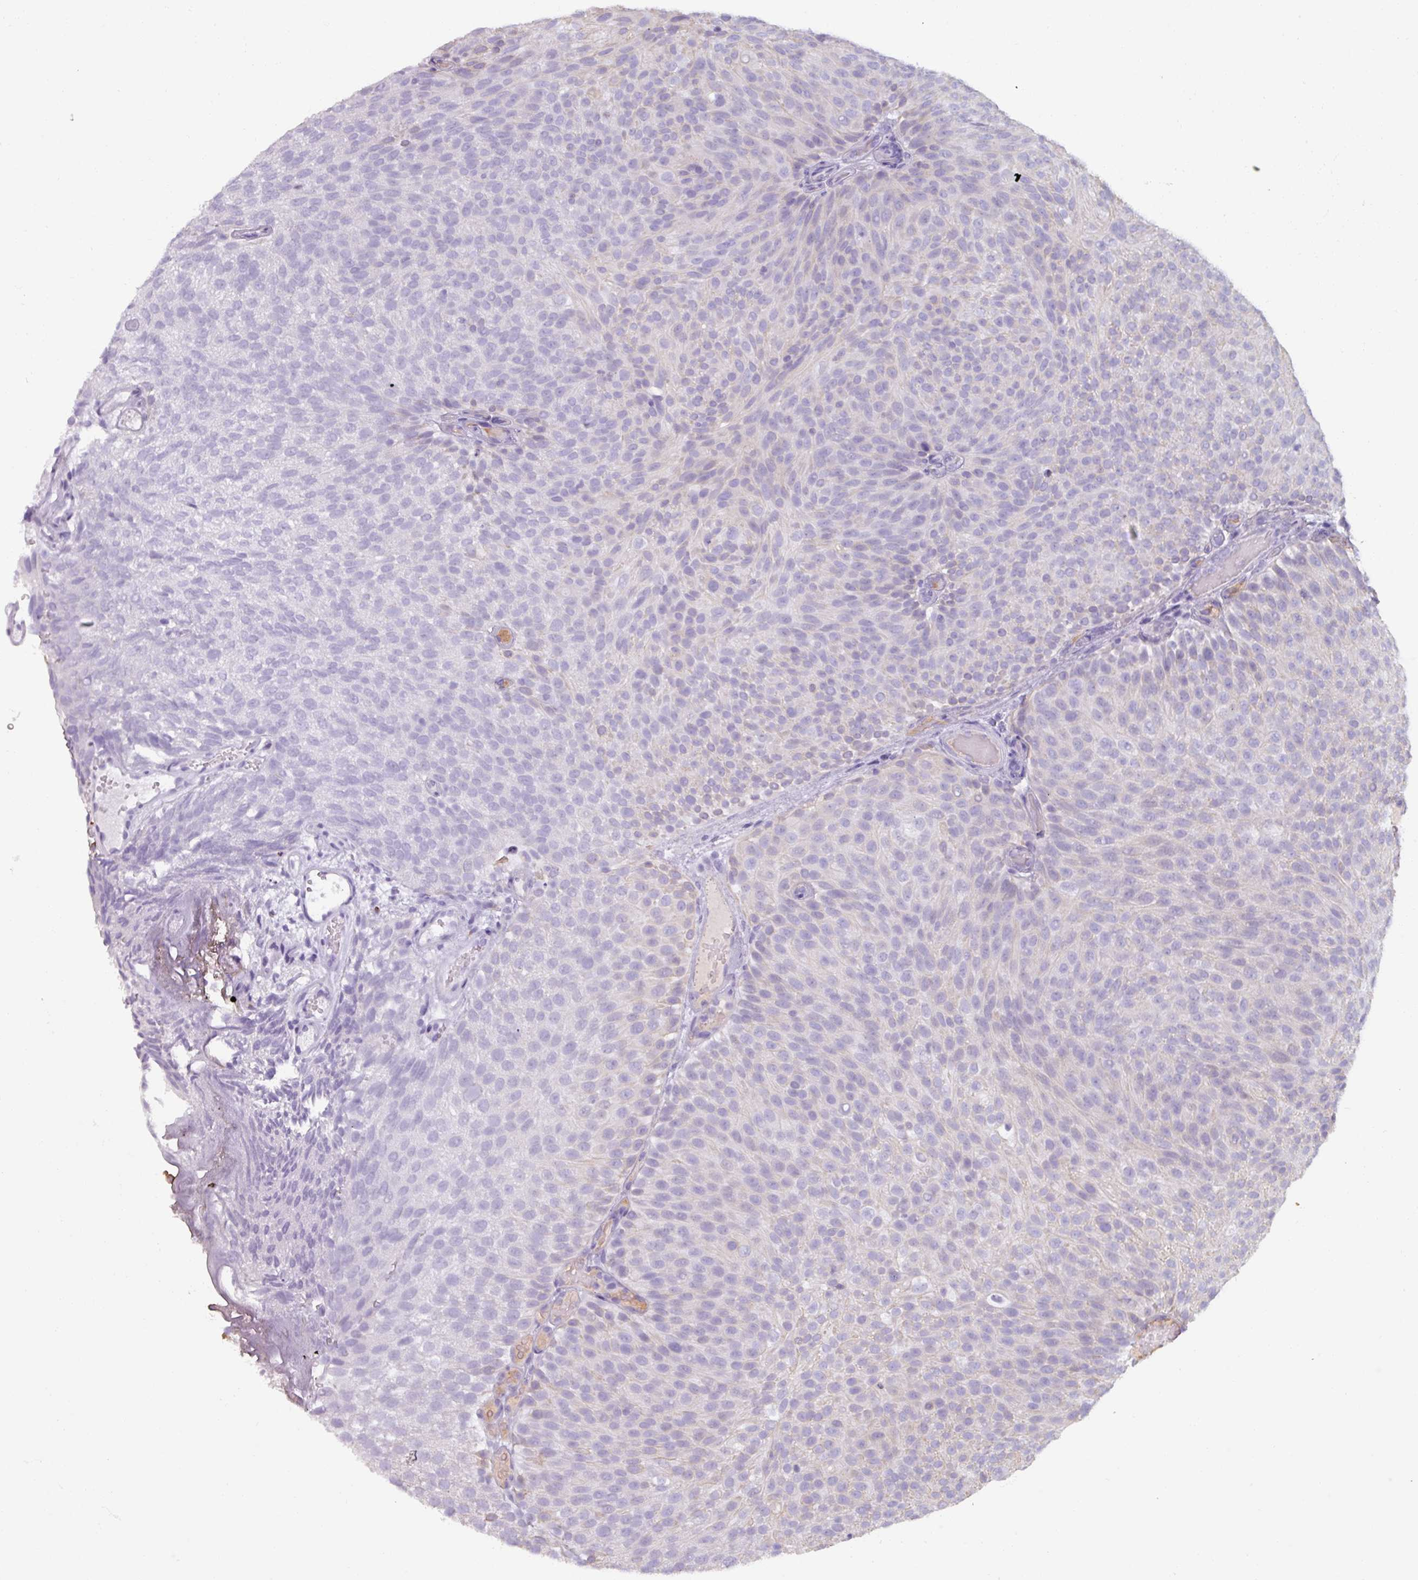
{"staining": {"intensity": "negative", "quantity": "none", "location": "none"}, "tissue": "urothelial cancer", "cell_type": "Tumor cells", "image_type": "cancer", "snomed": [{"axis": "morphology", "description": "Urothelial carcinoma, Low grade"}, {"axis": "topography", "description": "Urinary bladder"}], "caption": "A high-resolution histopathology image shows immunohistochemistry staining of urothelial cancer, which reveals no significant expression in tumor cells.", "gene": "SPESP1", "patient": {"sex": "male", "age": 78}}